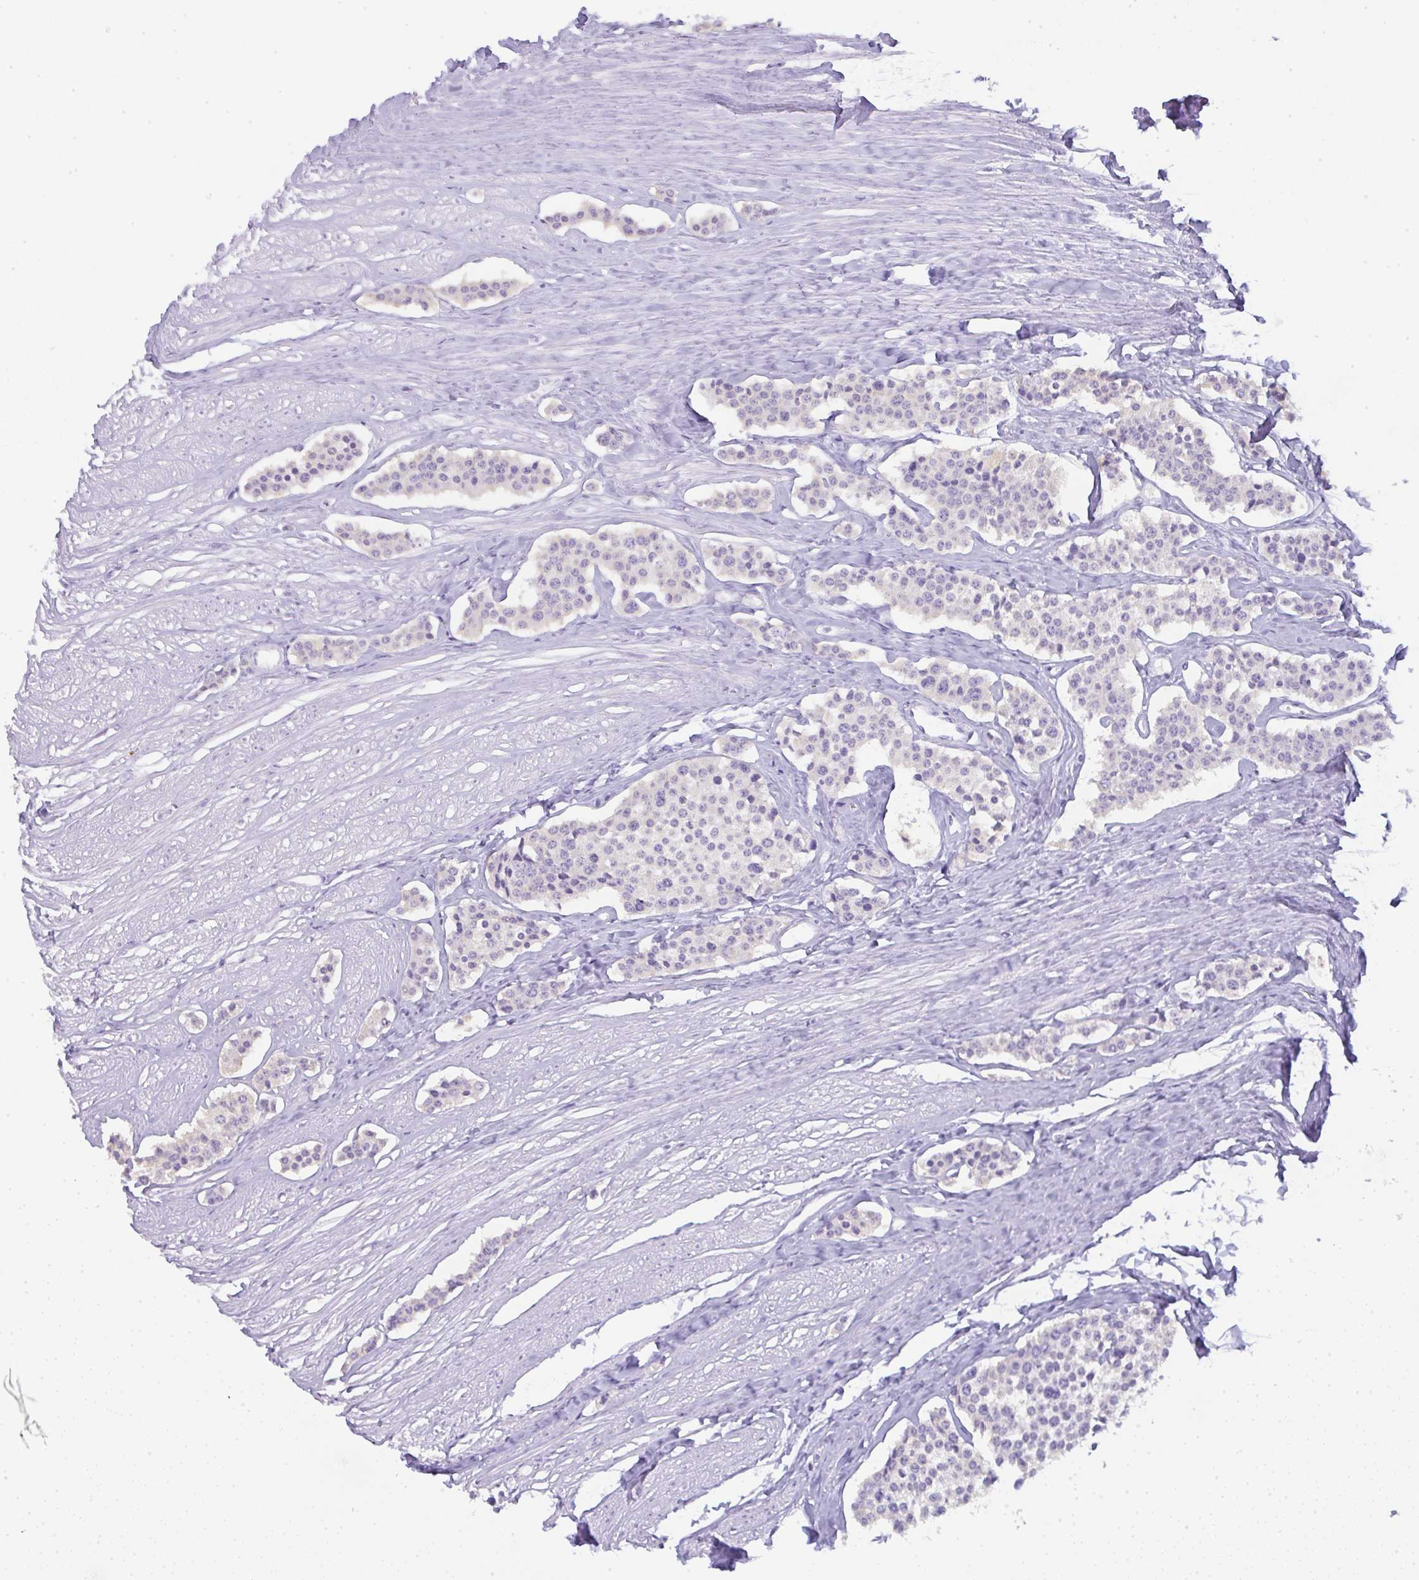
{"staining": {"intensity": "negative", "quantity": "none", "location": "none"}, "tissue": "carcinoid", "cell_type": "Tumor cells", "image_type": "cancer", "snomed": [{"axis": "morphology", "description": "Carcinoid, malignant, NOS"}, {"axis": "topography", "description": "Small intestine"}], "caption": "A photomicrograph of carcinoid stained for a protein demonstrates no brown staining in tumor cells.", "gene": "LPAR4", "patient": {"sex": "male", "age": 60}}